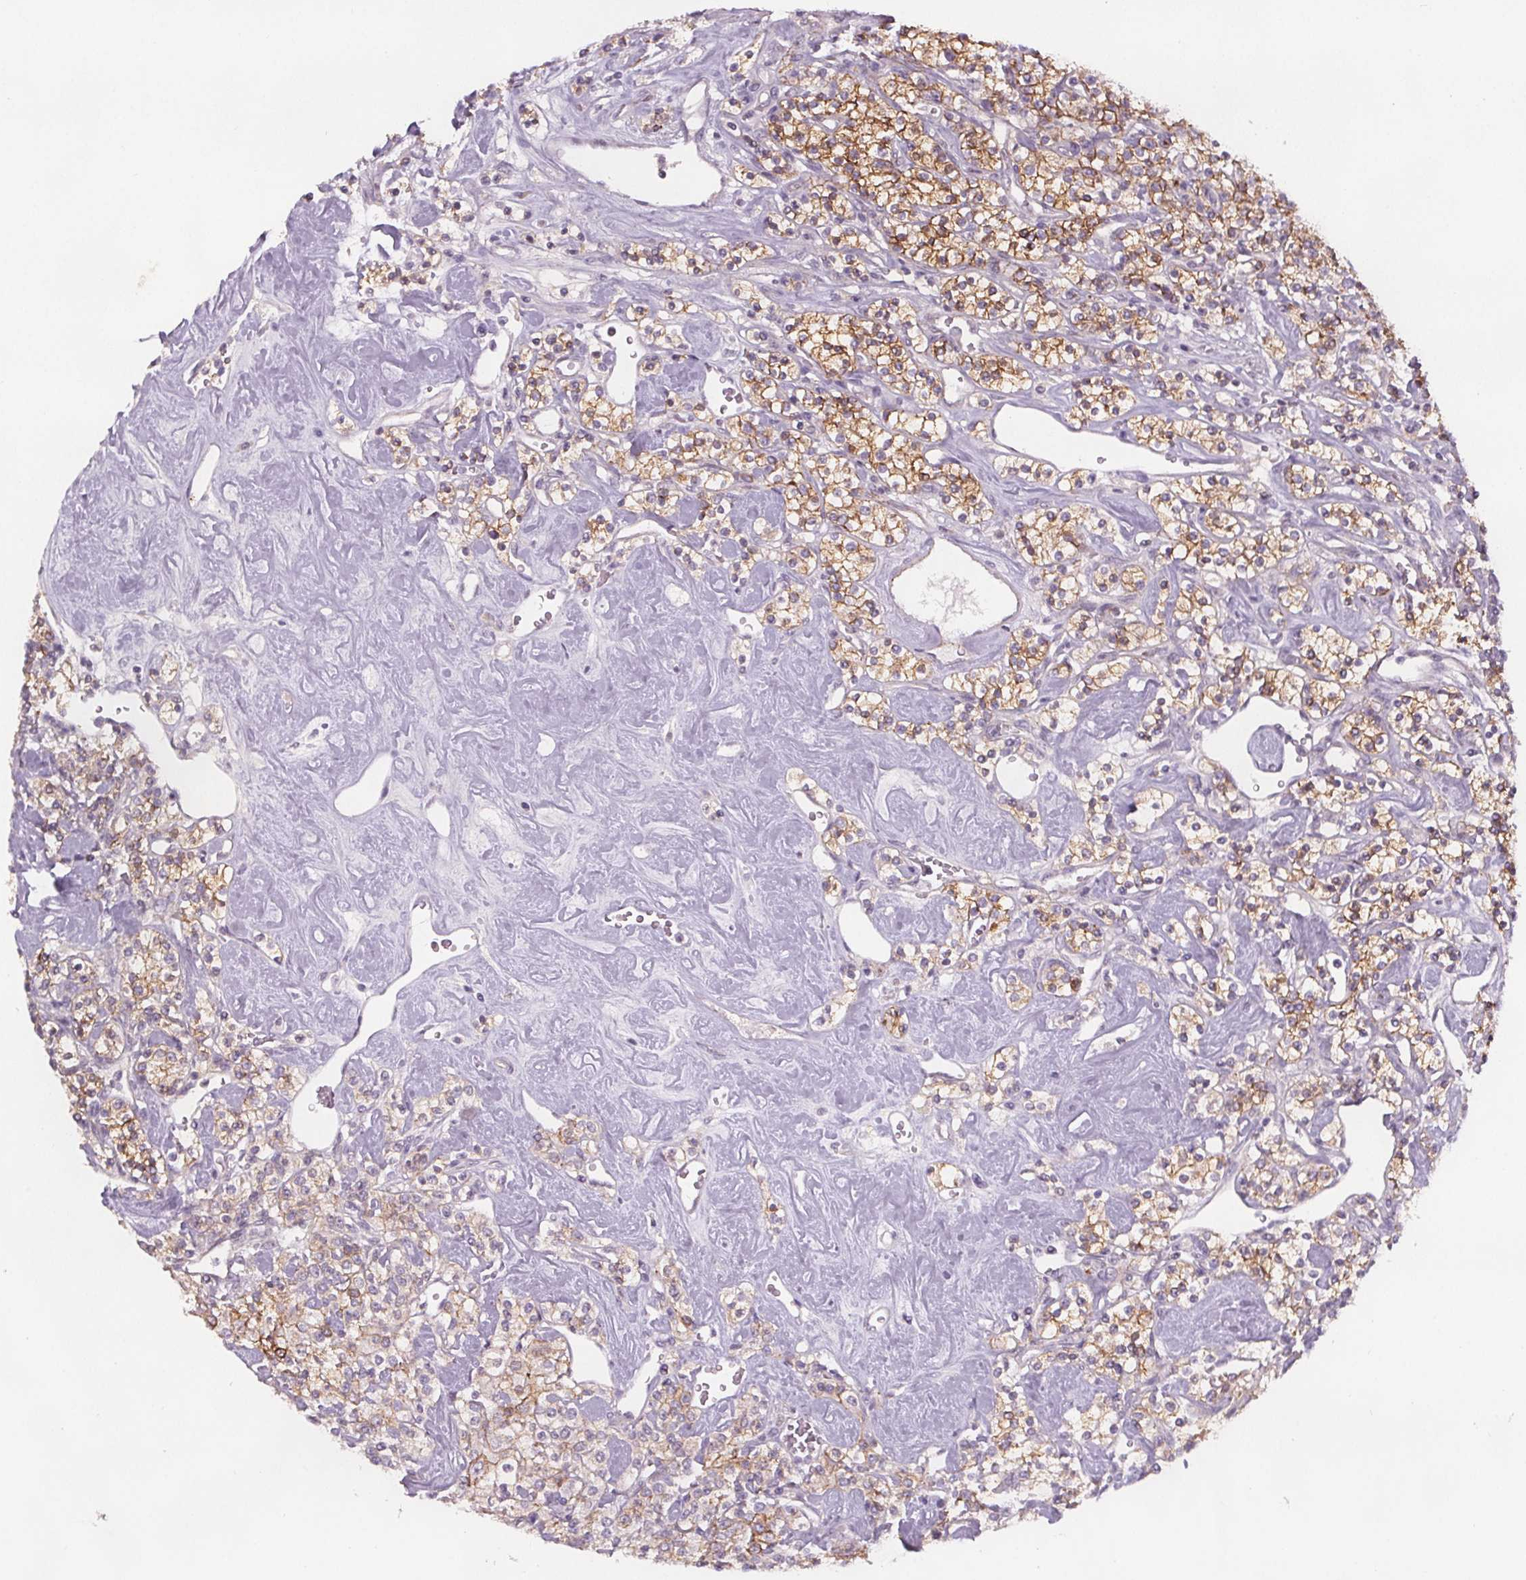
{"staining": {"intensity": "moderate", "quantity": "25%-75%", "location": "cytoplasmic/membranous"}, "tissue": "renal cancer", "cell_type": "Tumor cells", "image_type": "cancer", "snomed": [{"axis": "morphology", "description": "Adenocarcinoma, NOS"}, {"axis": "topography", "description": "Kidney"}], "caption": "There is medium levels of moderate cytoplasmic/membranous staining in tumor cells of renal adenocarcinoma, as demonstrated by immunohistochemical staining (brown color).", "gene": "ATP1A1", "patient": {"sex": "male", "age": 77}}